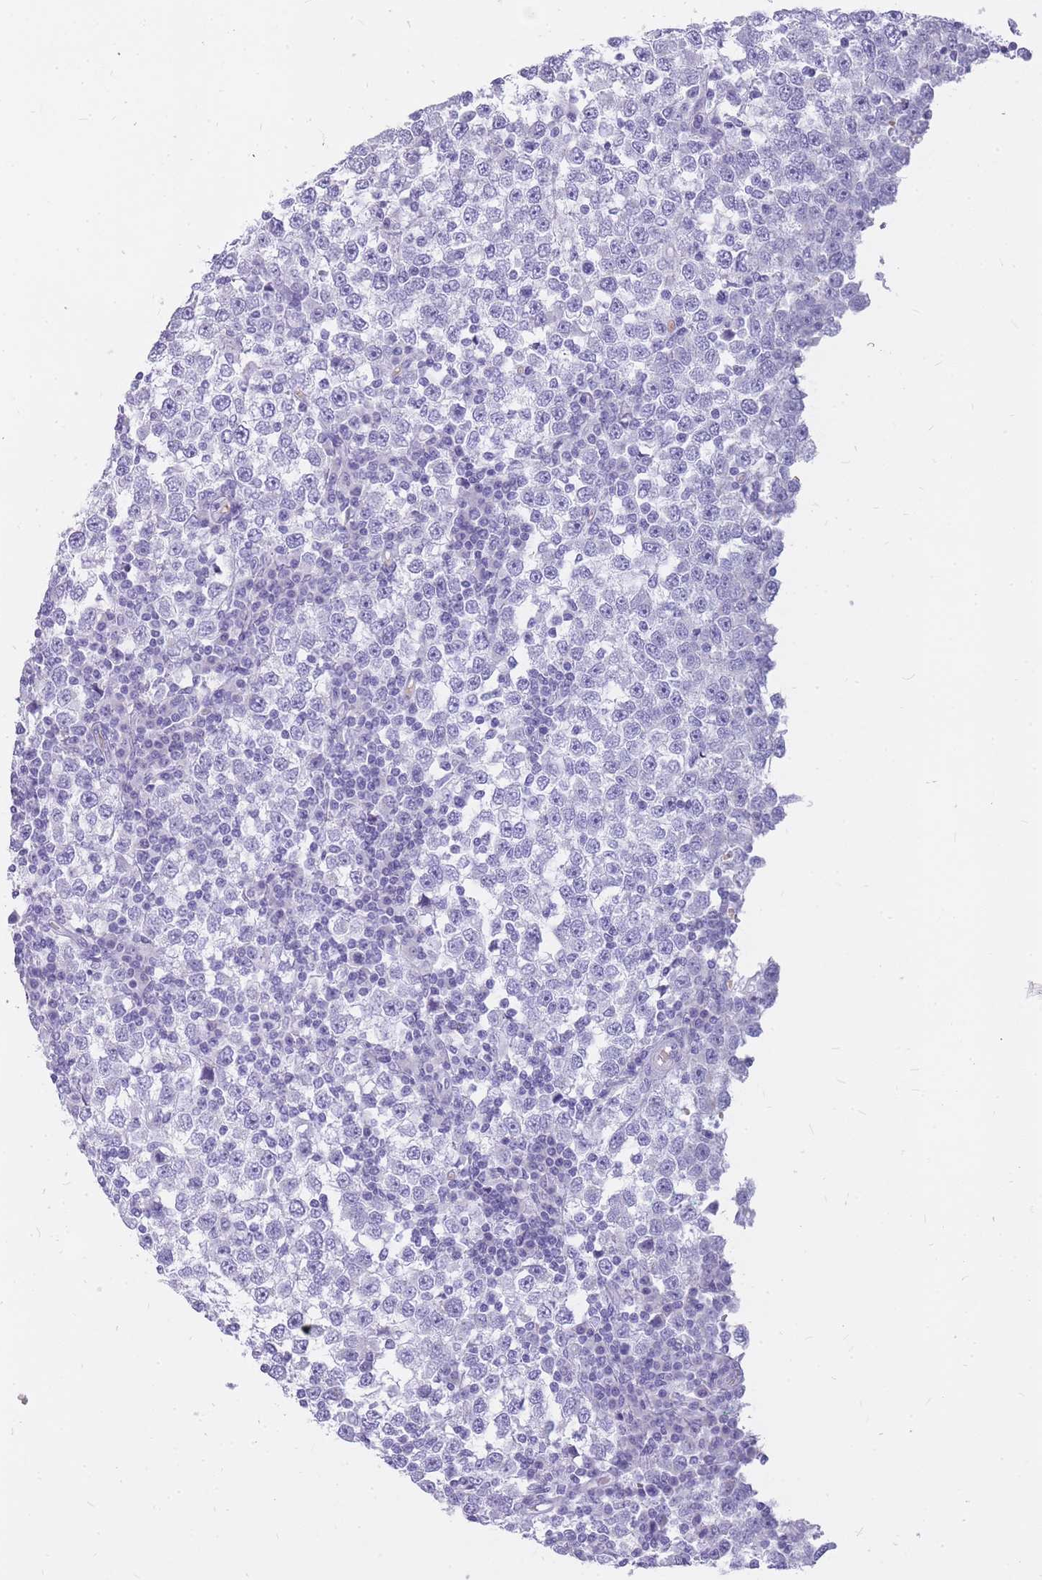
{"staining": {"intensity": "negative", "quantity": "none", "location": "none"}, "tissue": "testis cancer", "cell_type": "Tumor cells", "image_type": "cancer", "snomed": [{"axis": "morphology", "description": "Seminoma, NOS"}, {"axis": "topography", "description": "Testis"}], "caption": "Image shows no significant protein staining in tumor cells of testis cancer (seminoma).", "gene": "INS", "patient": {"sex": "male", "age": 65}}